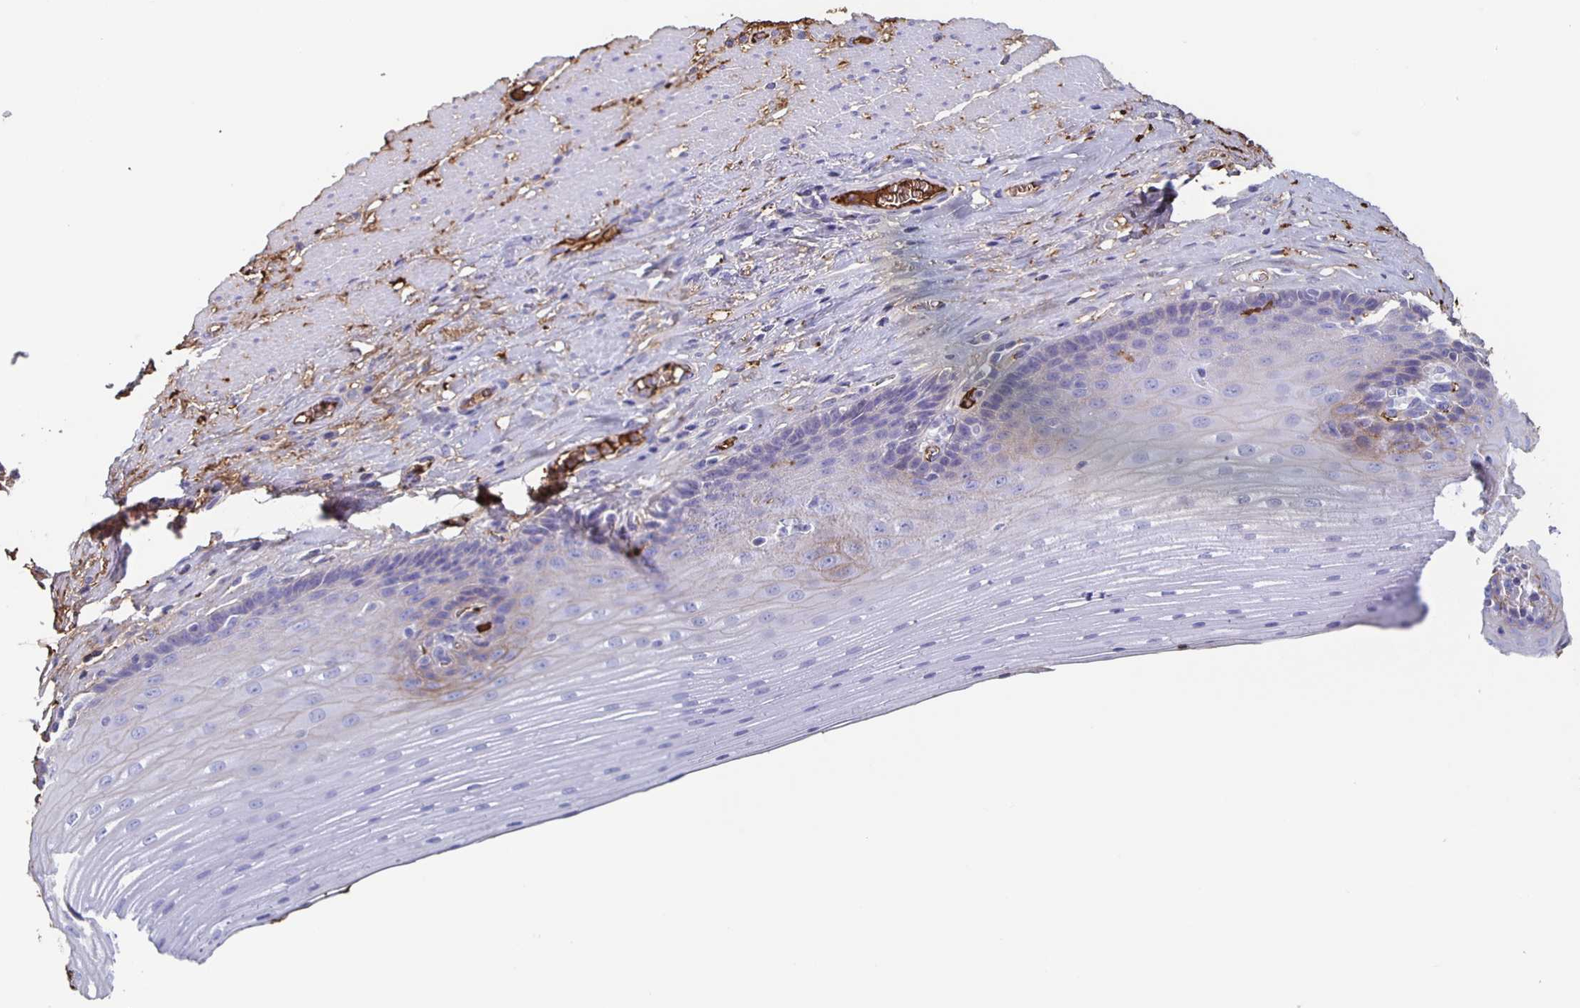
{"staining": {"intensity": "weak", "quantity": "<25%", "location": "cytoplasmic/membranous"}, "tissue": "esophagus", "cell_type": "Squamous epithelial cells", "image_type": "normal", "snomed": [{"axis": "morphology", "description": "Normal tissue, NOS"}, {"axis": "topography", "description": "Esophagus"}], "caption": "Histopathology image shows no protein staining in squamous epithelial cells of benign esophagus.", "gene": "FGA", "patient": {"sex": "male", "age": 62}}